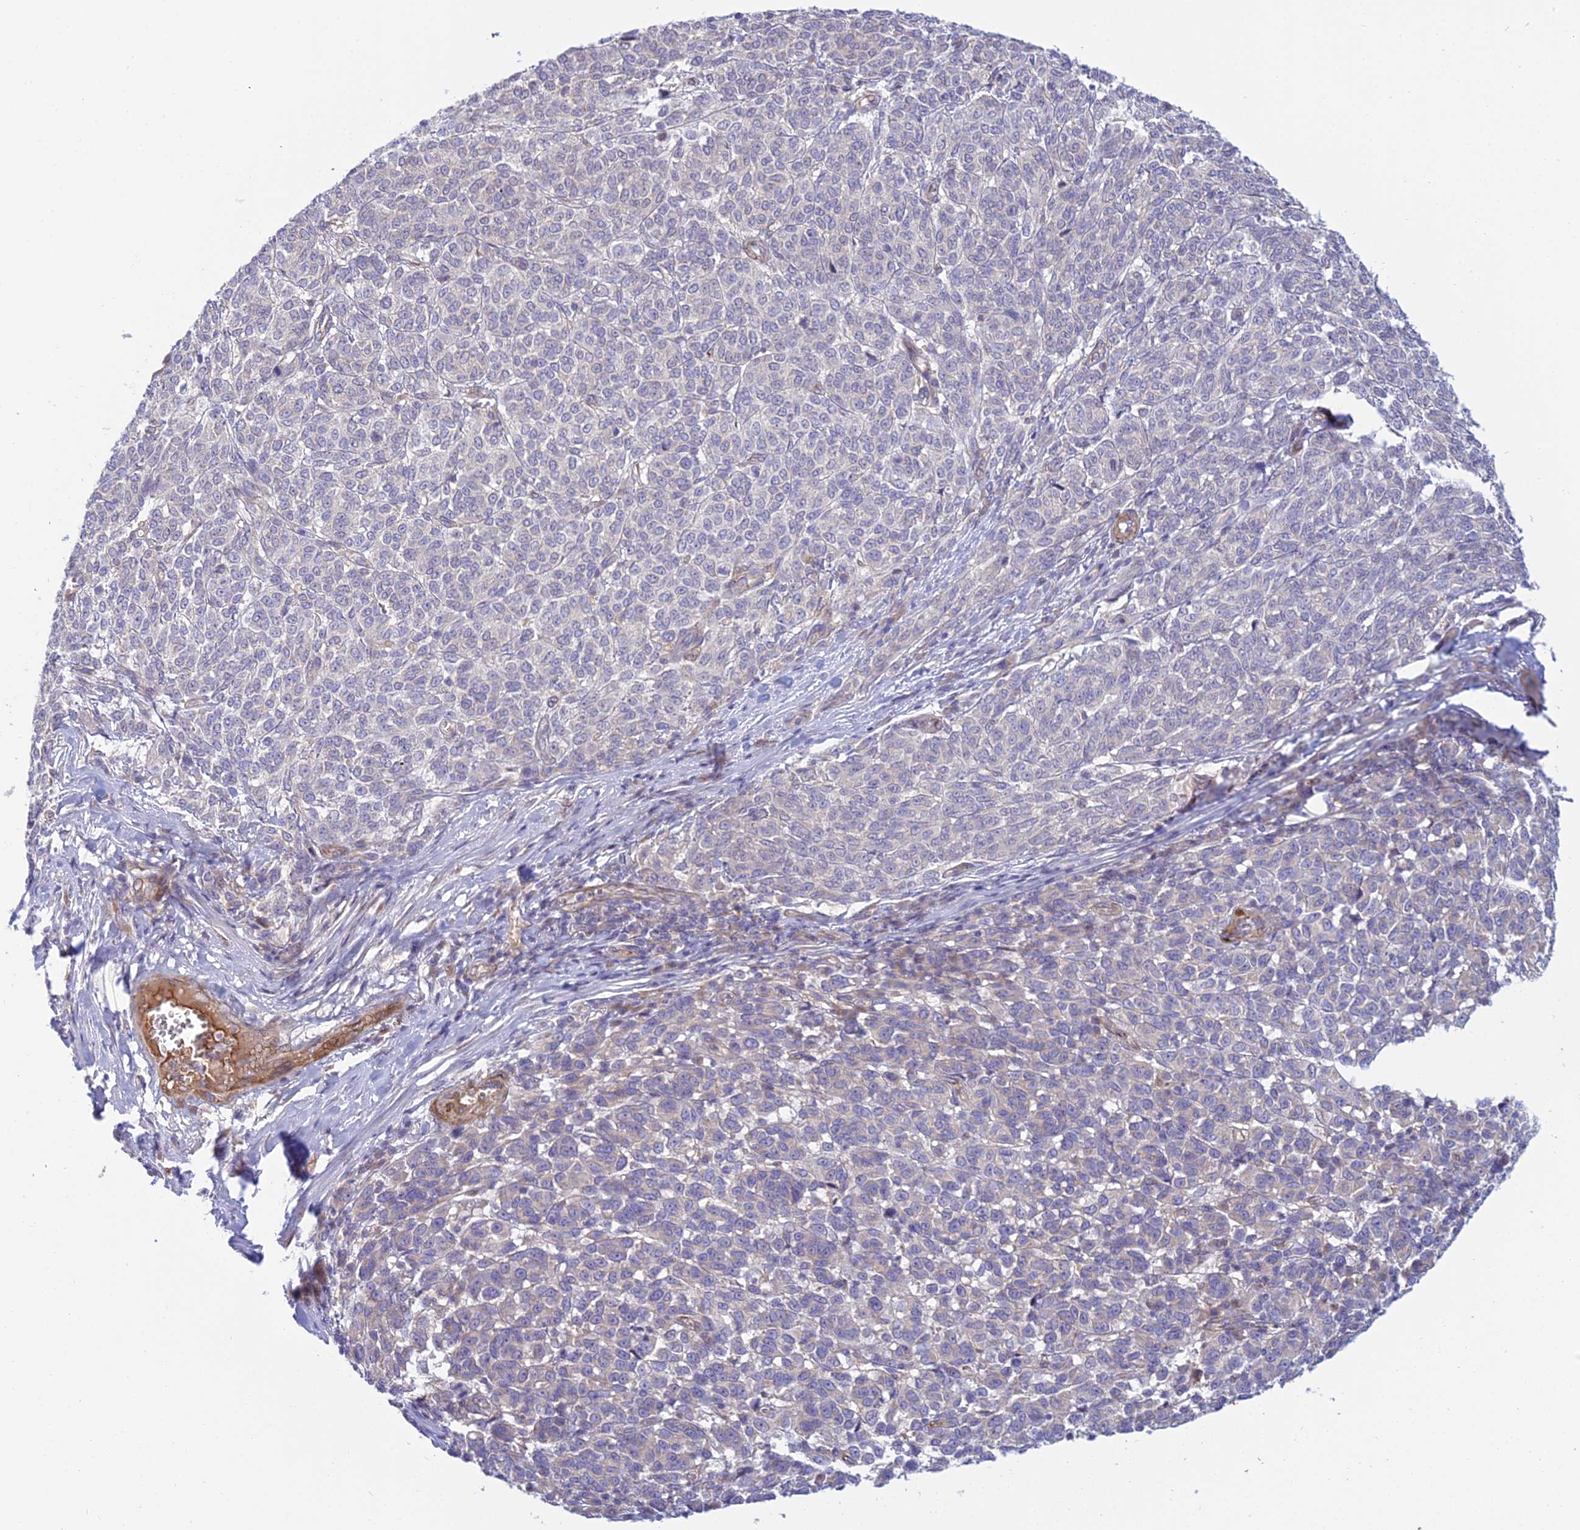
{"staining": {"intensity": "negative", "quantity": "none", "location": "none"}, "tissue": "melanoma", "cell_type": "Tumor cells", "image_type": "cancer", "snomed": [{"axis": "morphology", "description": "Malignant melanoma, NOS"}, {"axis": "topography", "description": "Skin"}], "caption": "High power microscopy histopathology image of an immunohistochemistry (IHC) photomicrograph of malignant melanoma, revealing no significant expression in tumor cells.", "gene": "DUS2", "patient": {"sex": "male", "age": 49}}